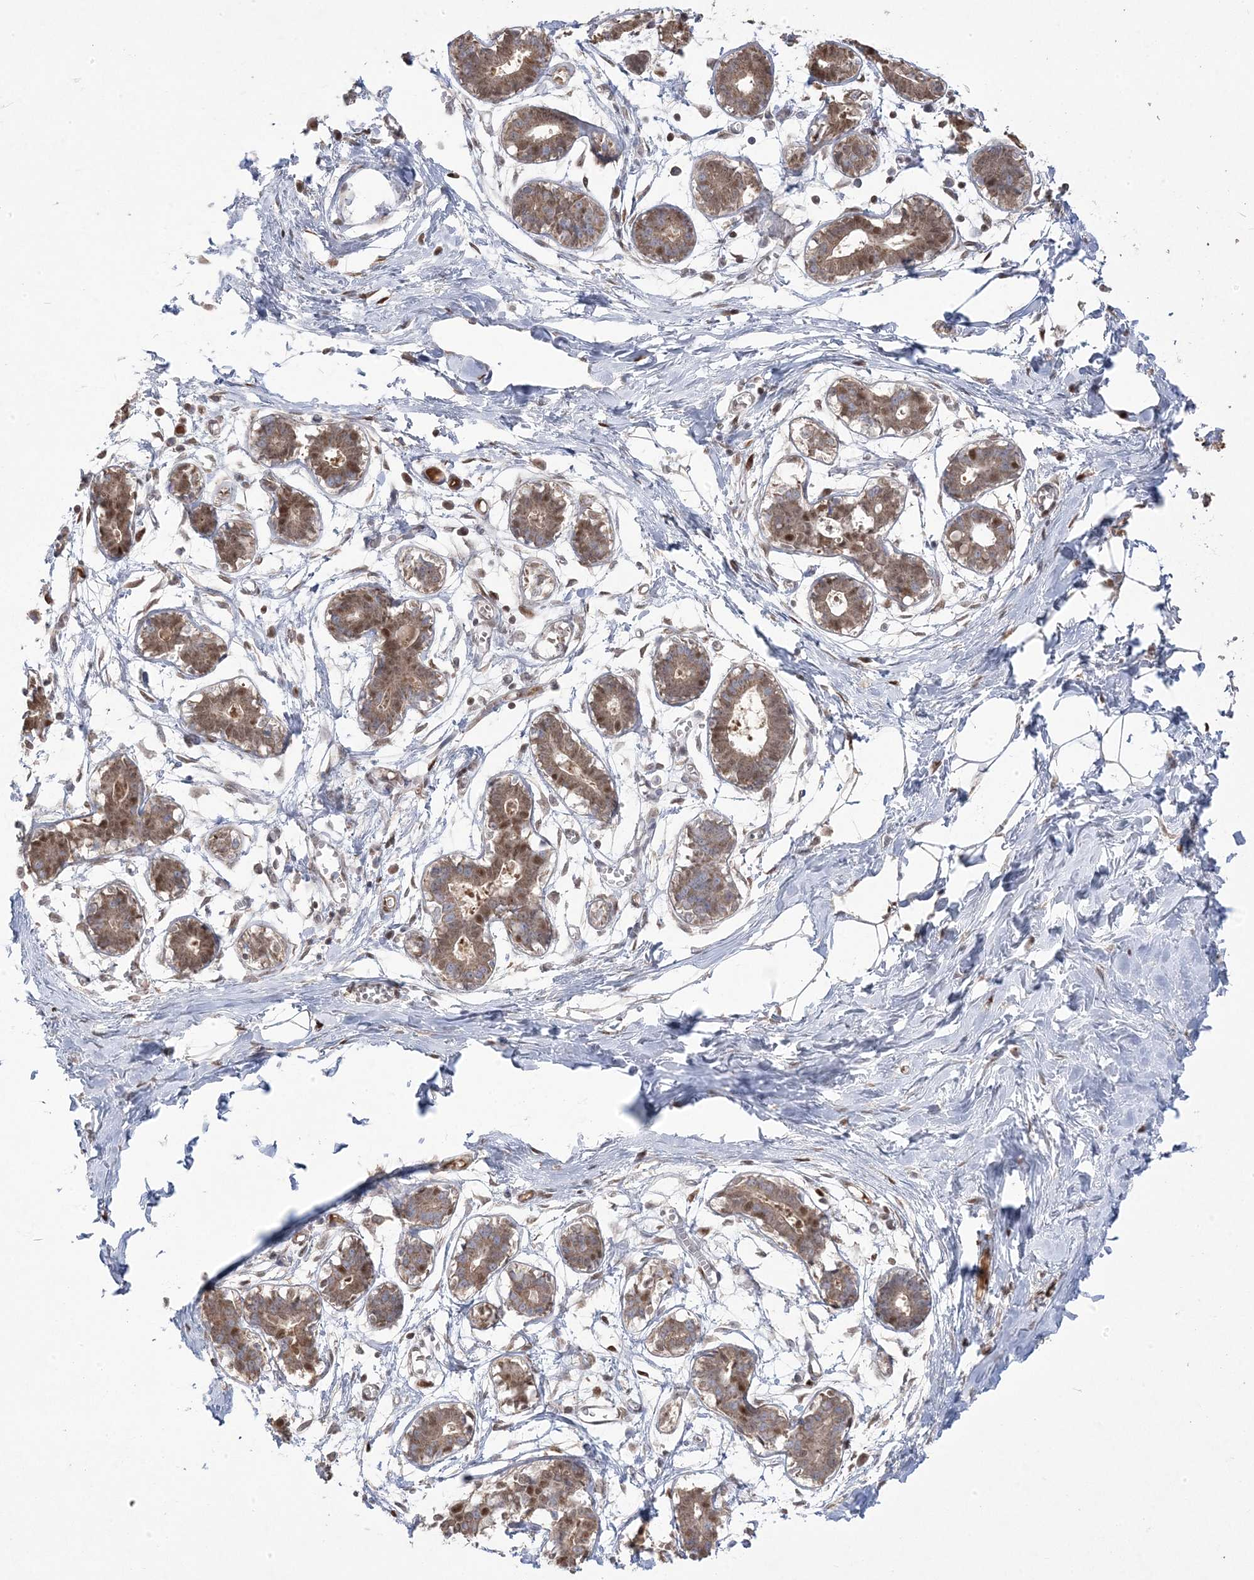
{"staining": {"intensity": "weak", "quantity": "25%-75%", "location": "cytoplasmic/membranous,nuclear"}, "tissue": "breast", "cell_type": "Adipocytes", "image_type": "normal", "snomed": [{"axis": "morphology", "description": "Normal tissue, NOS"}, {"axis": "topography", "description": "Breast"}], "caption": "A brown stain highlights weak cytoplasmic/membranous,nuclear positivity of a protein in adipocytes of normal human breast. Nuclei are stained in blue.", "gene": "PPOX", "patient": {"sex": "female", "age": 27}}